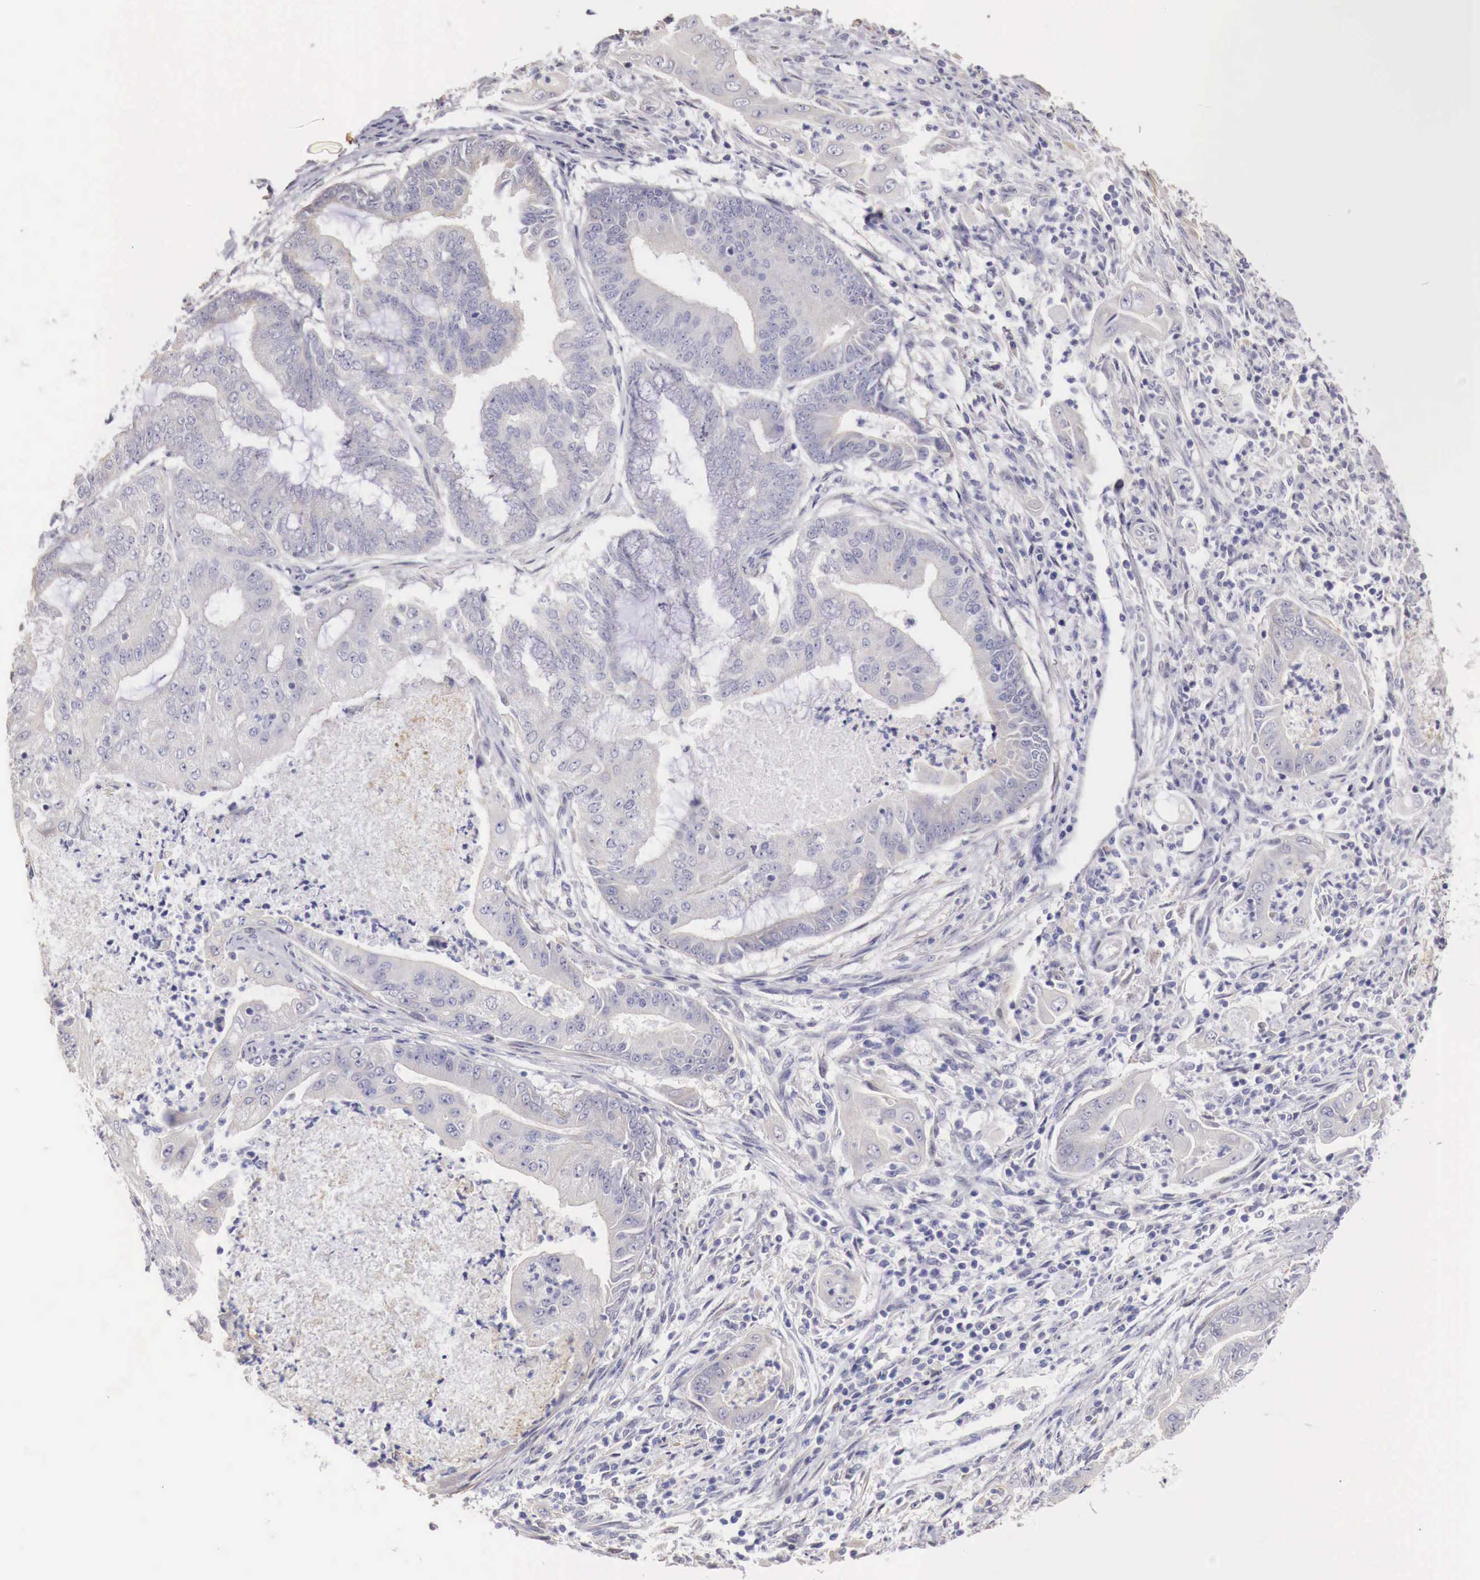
{"staining": {"intensity": "negative", "quantity": "none", "location": "none"}, "tissue": "endometrial cancer", "cell_type": "Tumor cells", "image_type": "cancer", "snomed": [{"axis": "morphology", "description": "Adenocarcinoma, NOS"}, {"axis": "topography", "description": "Endometrium"}], "caption": "There is no significant expression in tumor cells of endometrial cancer (adenocarcinoma).", "gene": "ENOX2", "patient": {"sex": "female", "age": 63}}